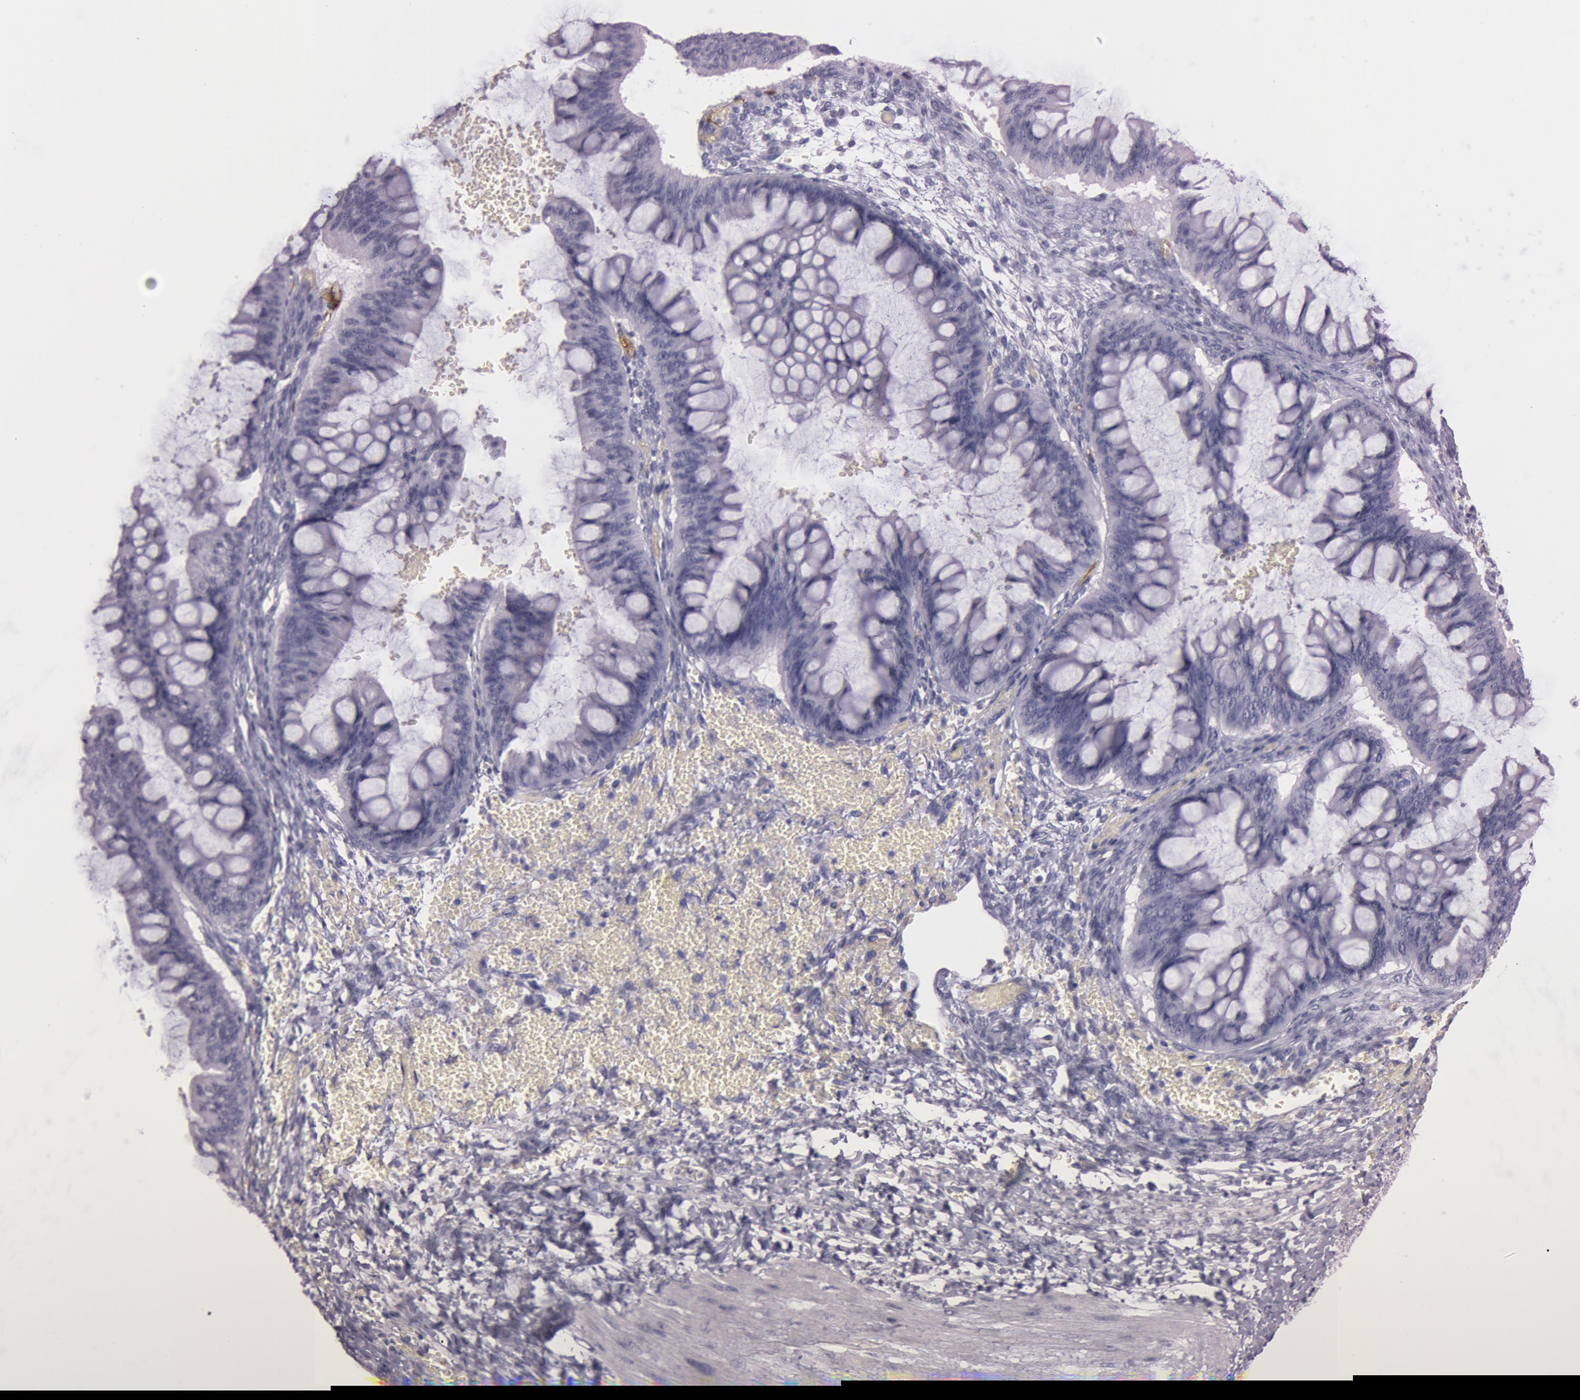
{"staining": {"intensity": "negative", "quantity": "none", "location": "none"}, "tissue": "ovarian cancer", "cell_type": "Tumor cells", "image_type": "cancer", "snomed": [{"axis": "morphology", "description": "Cystadenocarcinoma, mucinous, NOS"}, {"axis": "topography", "description": "Ovary"}], "caption": "Tumor cells are negative for protein expression in human ovarian mucinous cystadenocarcinoma.", "gene": "FOLH1", "patient": {"sex": "female", "age": 73}}